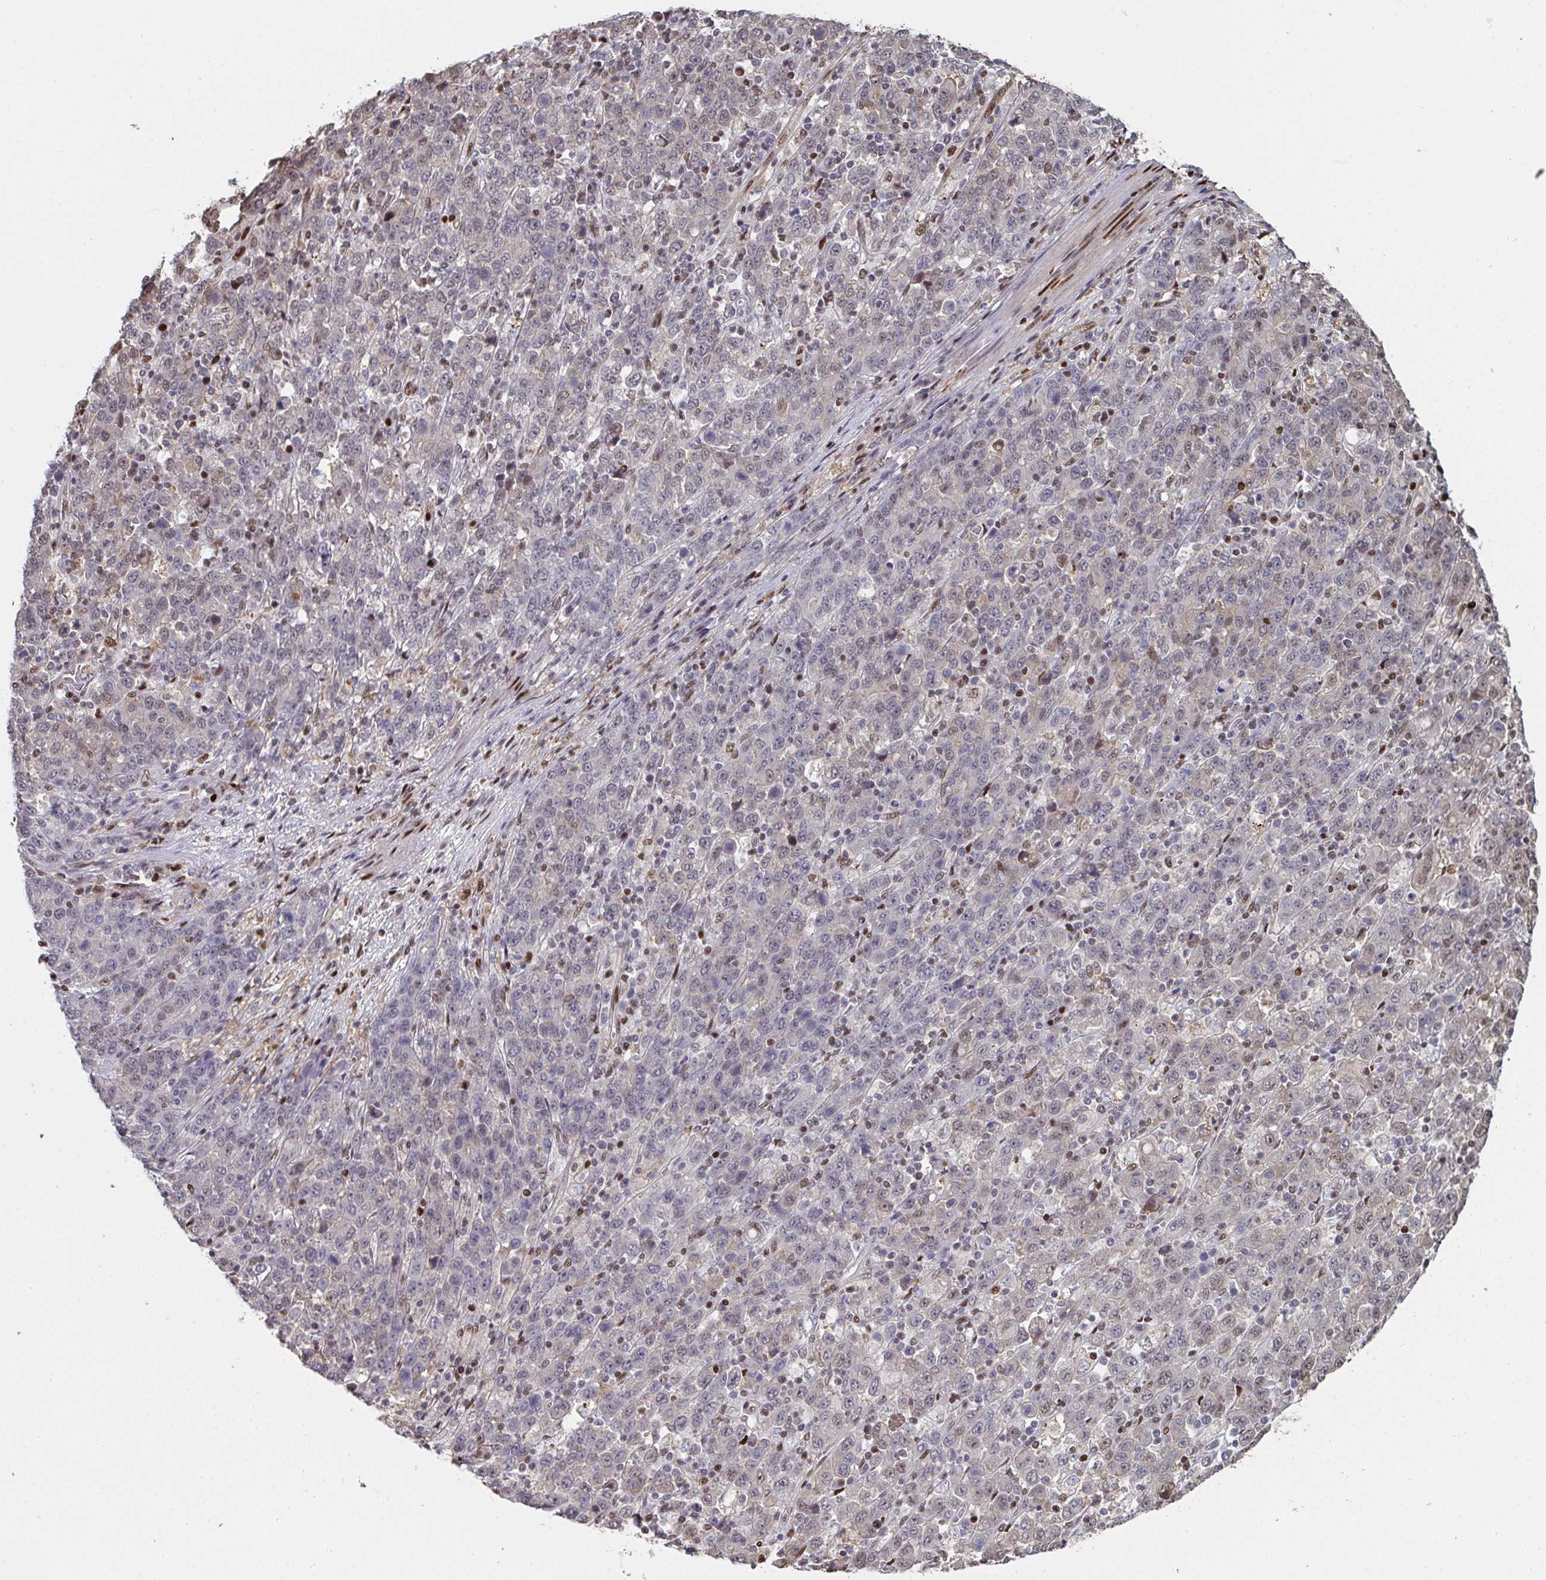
{"staining": {"intensity": "weak", "quantity": "<25%", "location": "nuclear"}, "tissue": "stomach cancer", "cell_type": "Tumor cells", "image_type": "cancer", "snomed": [{"axis": "morphology", "description": "Adenocarcinoma, NOS"}, {"axis": "topography", "description": "Stomach, upper"}], "caption": "DAB (3,3'-diaminobenzidine) immunohistochemical staining of human stomach cancer reveals no significant expression in tumor cells. (Immunohistochemistry (ihc), brightfield microscopy, high magnification).", "gene": "ACD", "patient": {"sex": "male", "age": 69}}